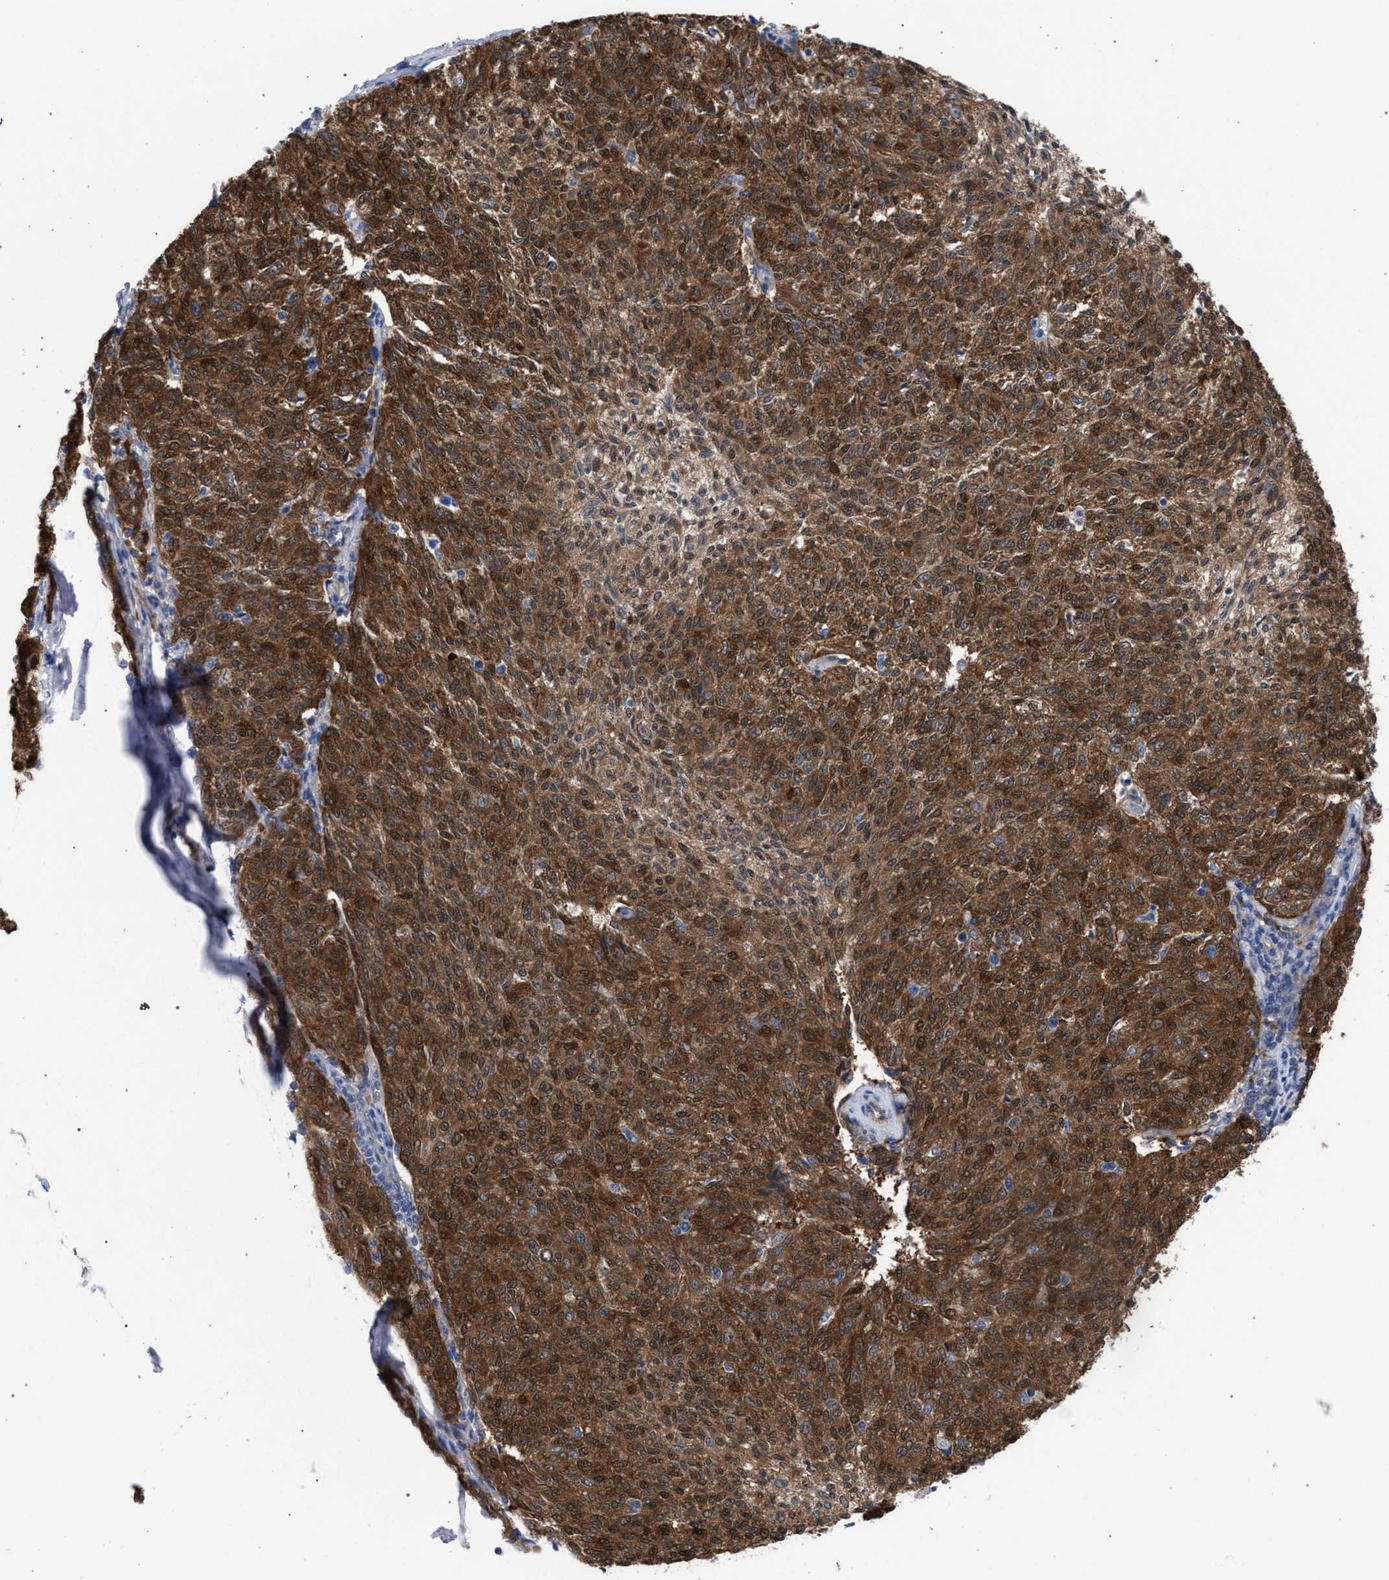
{"staining": {"intensity": "strong", "quantity": ">75%", "location": "cytoplasmic/membranous"}, "tissue": "melanoma", "cell_type": "Tumor cells", "image_type": "cancer", "snomed": [{"axis": "morphology", "description": "Malignant melanoma, NOS"}, {"axis": "topography", "description": "Skin"}], "caption": "Protein expression by immunohistochemistry shows strong cytoplasmic/membranous staining in approximately >75% of tumor cells in malignant melanoma.", "gene": "GMPR", "patient": {"sex": "female", "age": 72}}